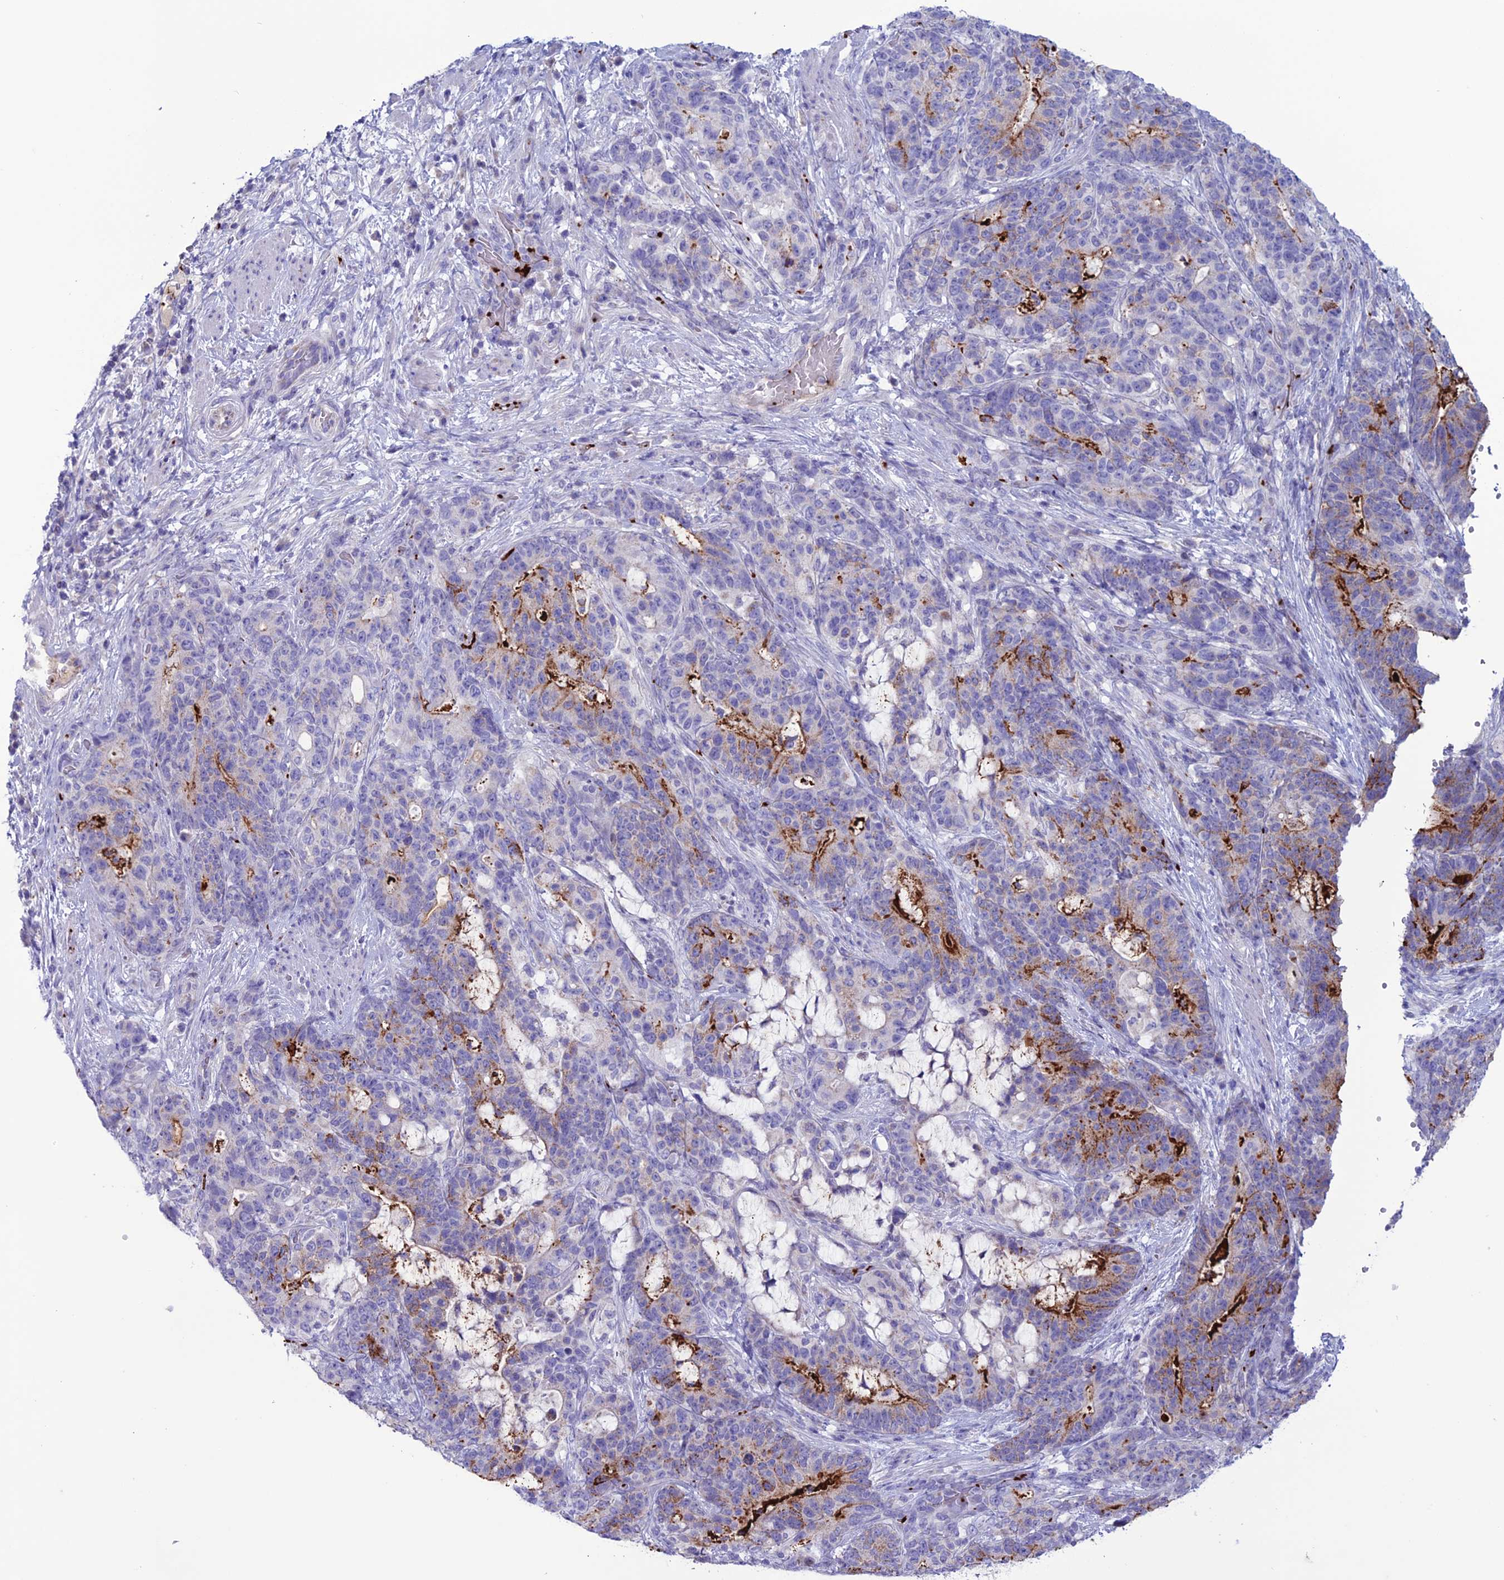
{"staining": {"intensity": "strong", "quantity": "<25%", "location": "cytoplasmic/membranous"}, "tissue": "stomach cancer", "cell_type": "Tumor cells", "image_type": "cancer", "snomed": [{"axis": "morphology", "description": "Normal tissue, NOS"}, {"axis": "morphology", "description": "Adenocarcinoma, NOS"}, {"axis": "topography", "description": "Stomach"}], "caption": "This micrograph reveals immunohistochemistry (IHC) staining of stomach cancer (adenocarcinoma), with medium strong cytoplasmic/membranous staining in approximately <25% of tumor cells.", "gene": "C21orf140", "patient": {"sex": "female", "age": 64}}